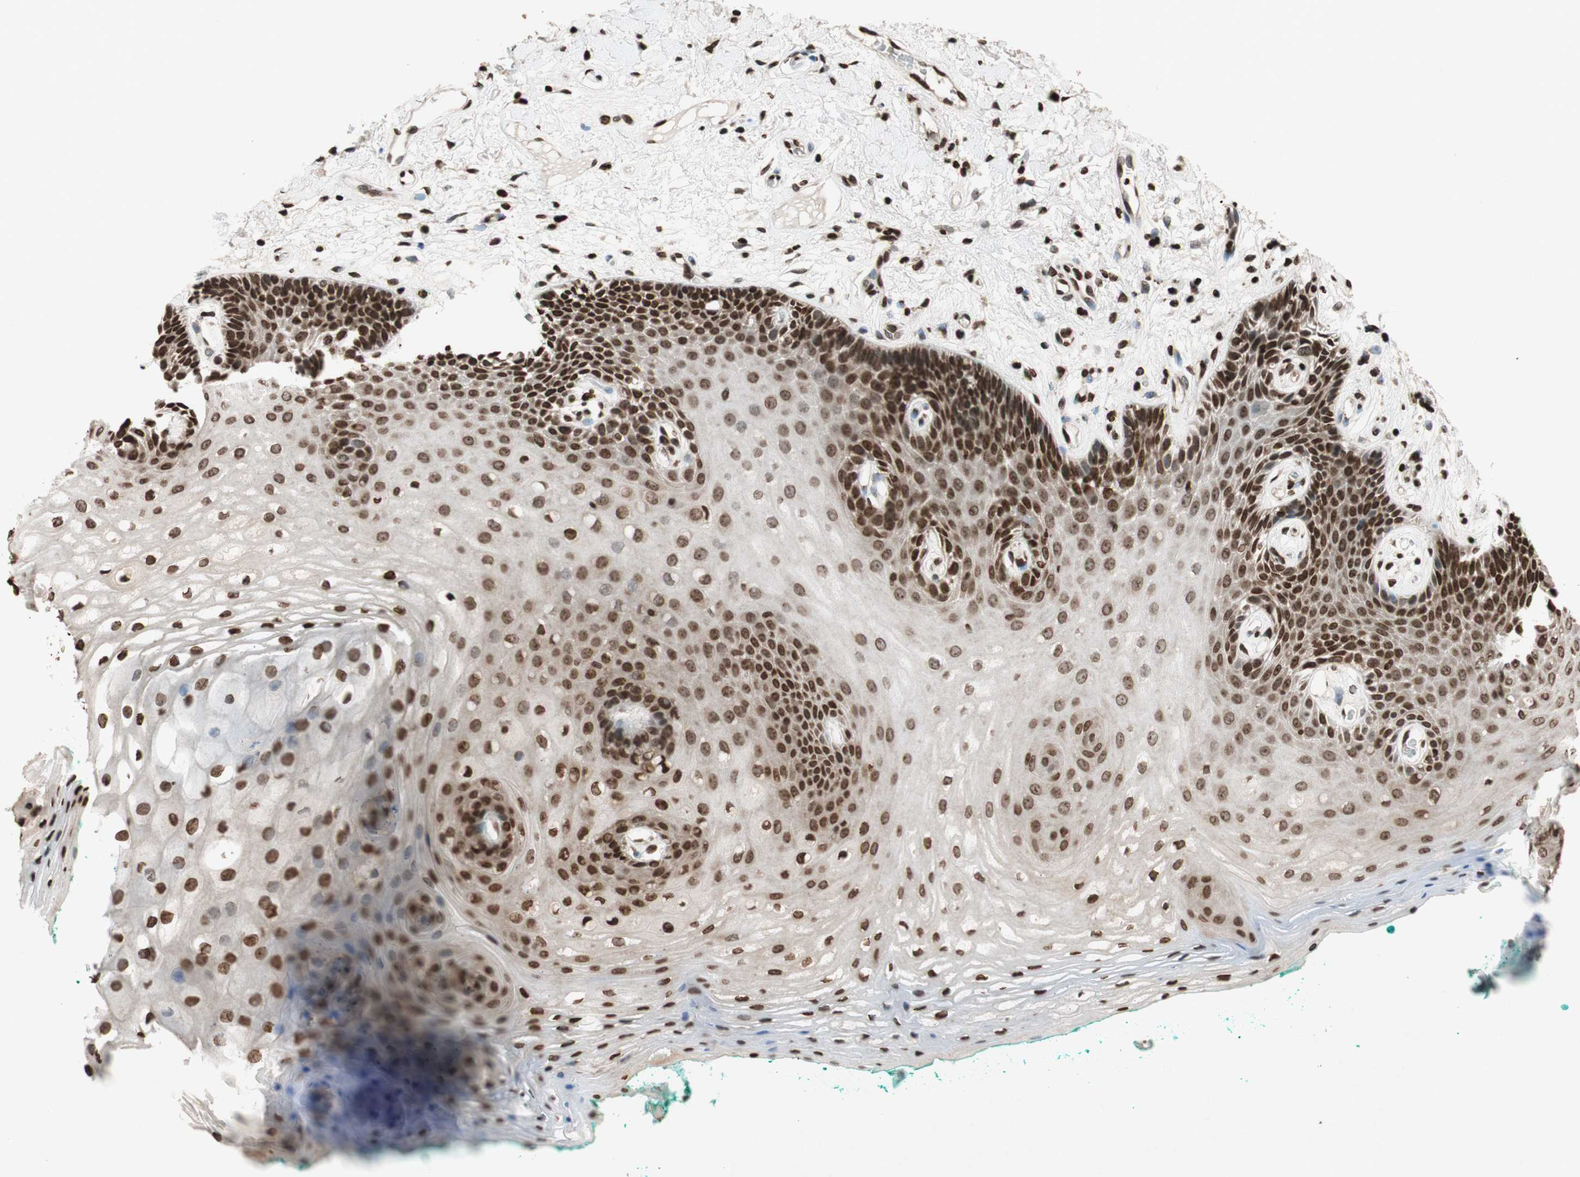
{"staining": {"intensity": "strong", "quantity": ">75%", "location": "nuclear"}, "tissue": "oral mucosa", "cell_type": "Squamous epithelial cells", "image_type": "normal", "snomed": [{"axis": "morphology", "description": "Normal tissue, NOS"}, {"axis": "topography", "description": "Skeletal muscle"}, {"axis": "topography", "description": "Oral tissue"}, {"axis": "topography", "description": "Peripheral nerve tissue"}], "caption": "This is a photomicrograph of immunohistochemistry staining of unremarkable oral mucosa, which shows strong staining in the nuclear of squamous epithelial cells.", "gene": "NCOA3", "patient": {"sex": "female", "age": 84}}